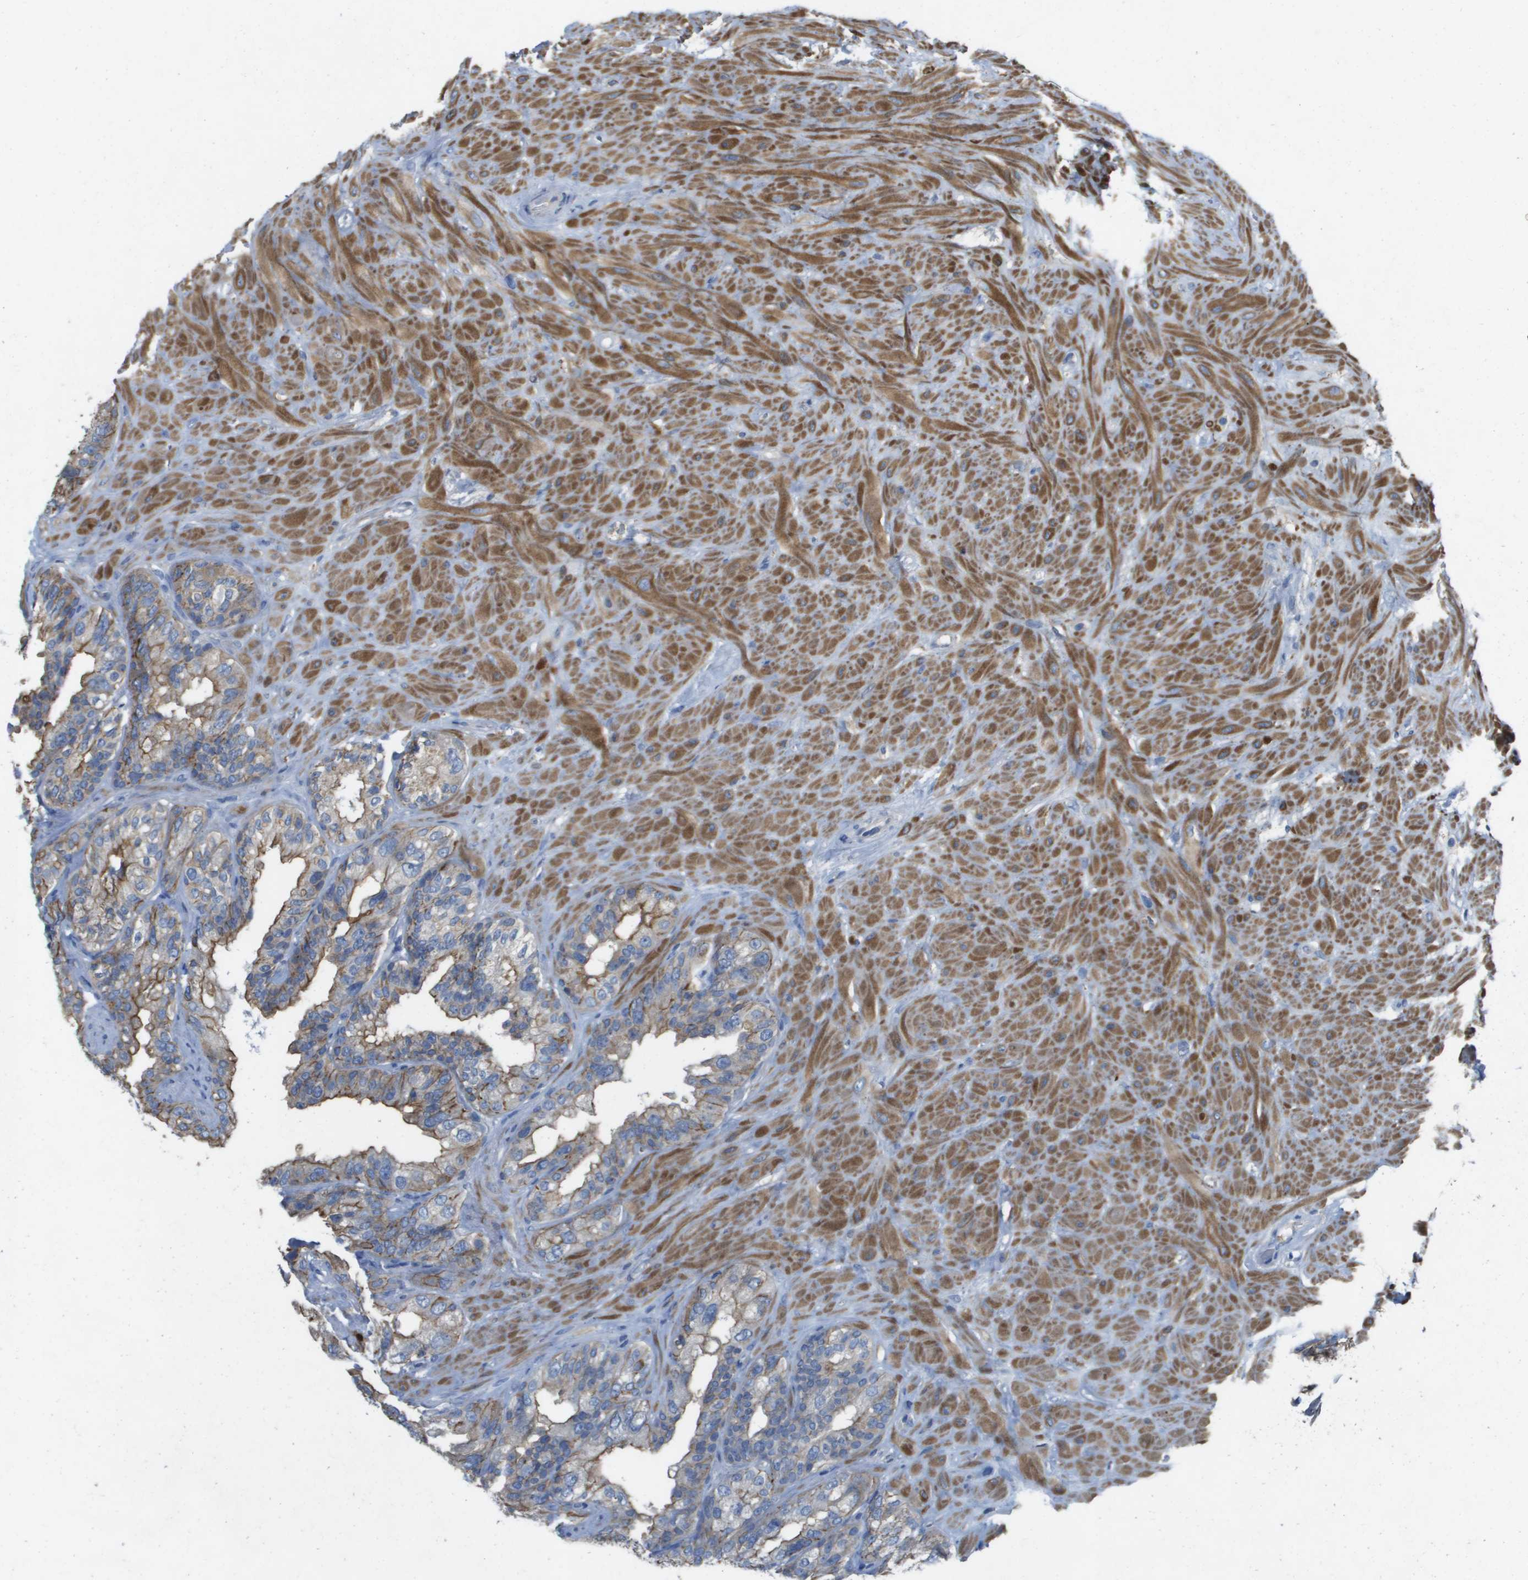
{"staining": {"intensity": "moderate", "quantity": "25%-75%", "location": "cytoplasmic/membranous"}, "tissue": "seminal vesicle", "cell_type": "Glandular cells", "image_type": "normal", "snomed": [{"axis": "morphology", "description": "Normal tissue, NOS"}, {"axis": "topography", "description": "Seminal veicle"}], "caption": "Brown immunohistochemical staining in benign human seminal vesicle shows moderate cytoplasmic/membranous positivity in approximately 25%-75% of glandular cells. (DAB (3,3'-diaminobenzidine) = brown stain, brightfield microscopy at high magnification).", "gene": "CLCA4", "patient": {"sex": "male", "age": 68}}